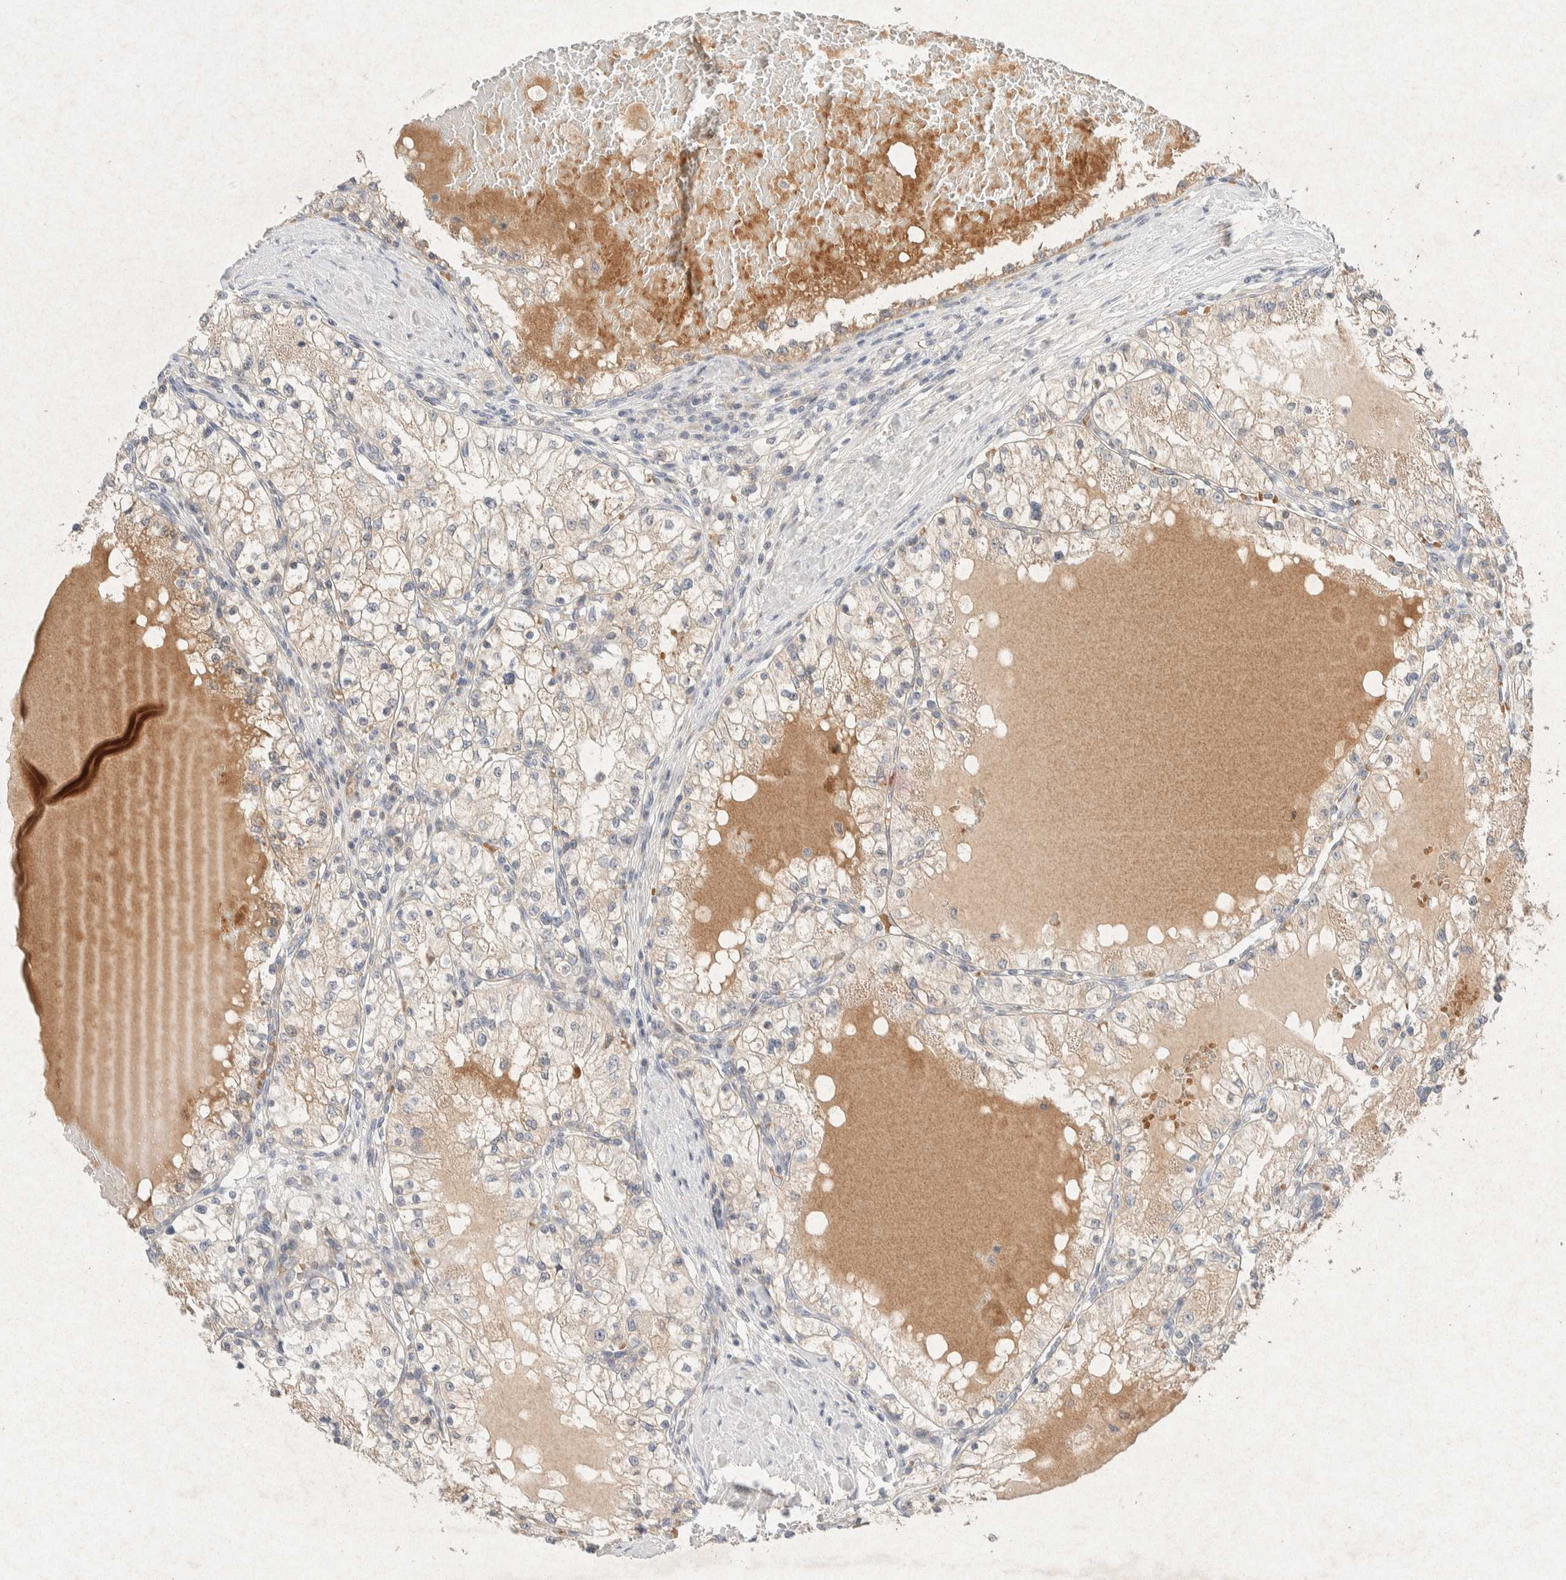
{"staining": {"intensity": "weak", "quantity": "25%-75%", "location": "cytoplasmic/membranous"}, "tissue": "renal cancer", "cell_type": "Tumor cells", "image_type": "cancer", "snomed": [{"axis": "morphology", "description": "Adenocarcinoma, NOS"}, {"axis": "topography", "description": "Kidney"}], "caption": "Immunohistochemical staining of adenocarcinoma (renal) exhibits low levels of weak cytoplasmic/membranous protein positivity in about 25%-75% of tumor cells.", "gene": "GNAI1", "patient": {"sex": "male", "age": 68}}